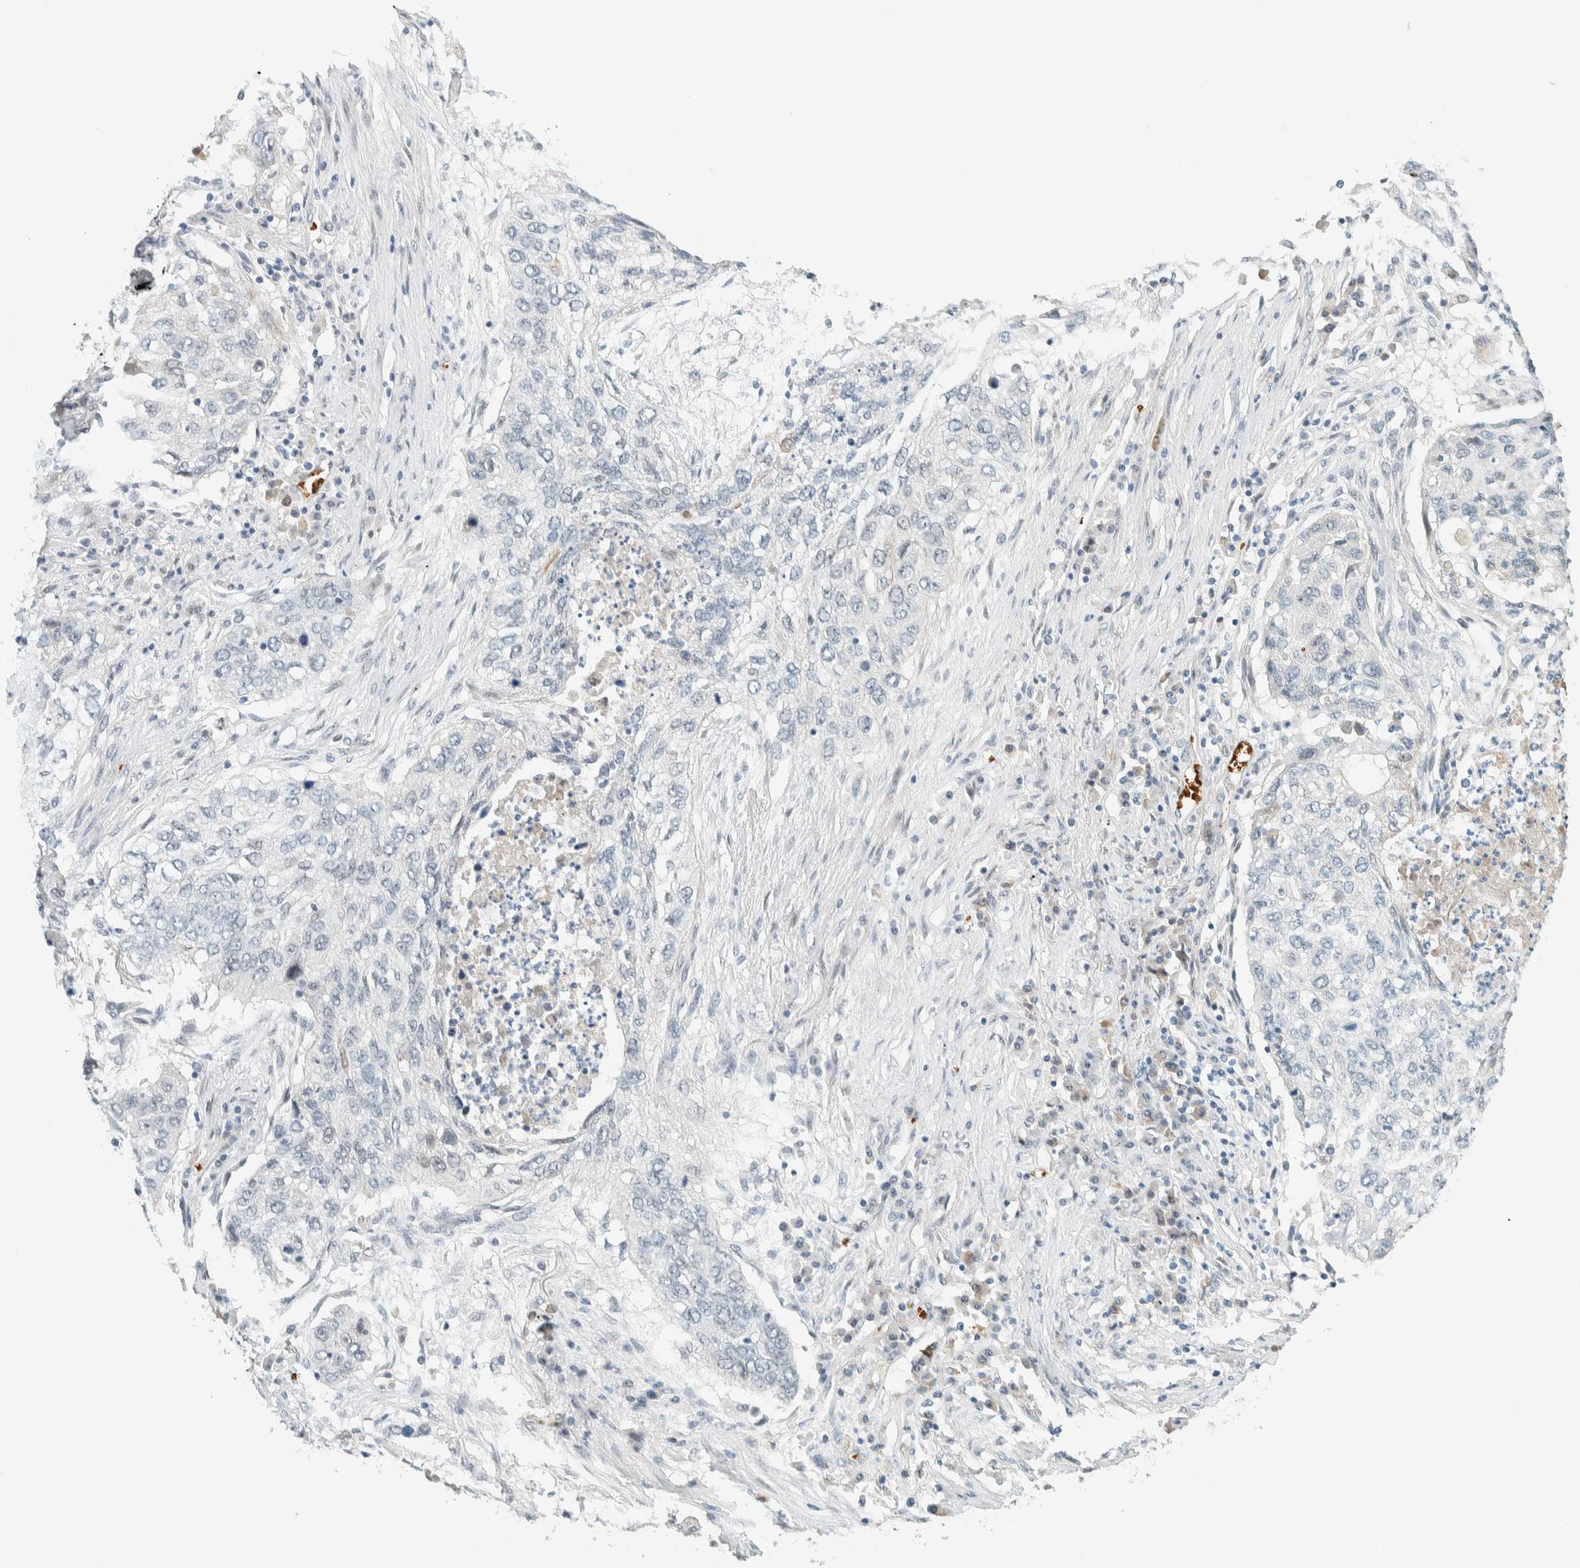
{"staining": {"intensity": "negative", "quantity": "none", "location": "none"}, "tissue": "lung cancer", "cell_type": "Tumor cells", "image_type": "cancer", "snomed": [{"axis": "morphology", "description": "Squamous cell carcinoma, NOS"}, {"axis": "topography", "description": "Lung"}], "caption": "An immunohistochemistry histopathology image of lung squamous cell carcinoma is shown. There is no staining in tumor cells of lung squamous cell carcinoma.", "gene": "TSTD2", "patient": {"sex": "female", "age": 63}}